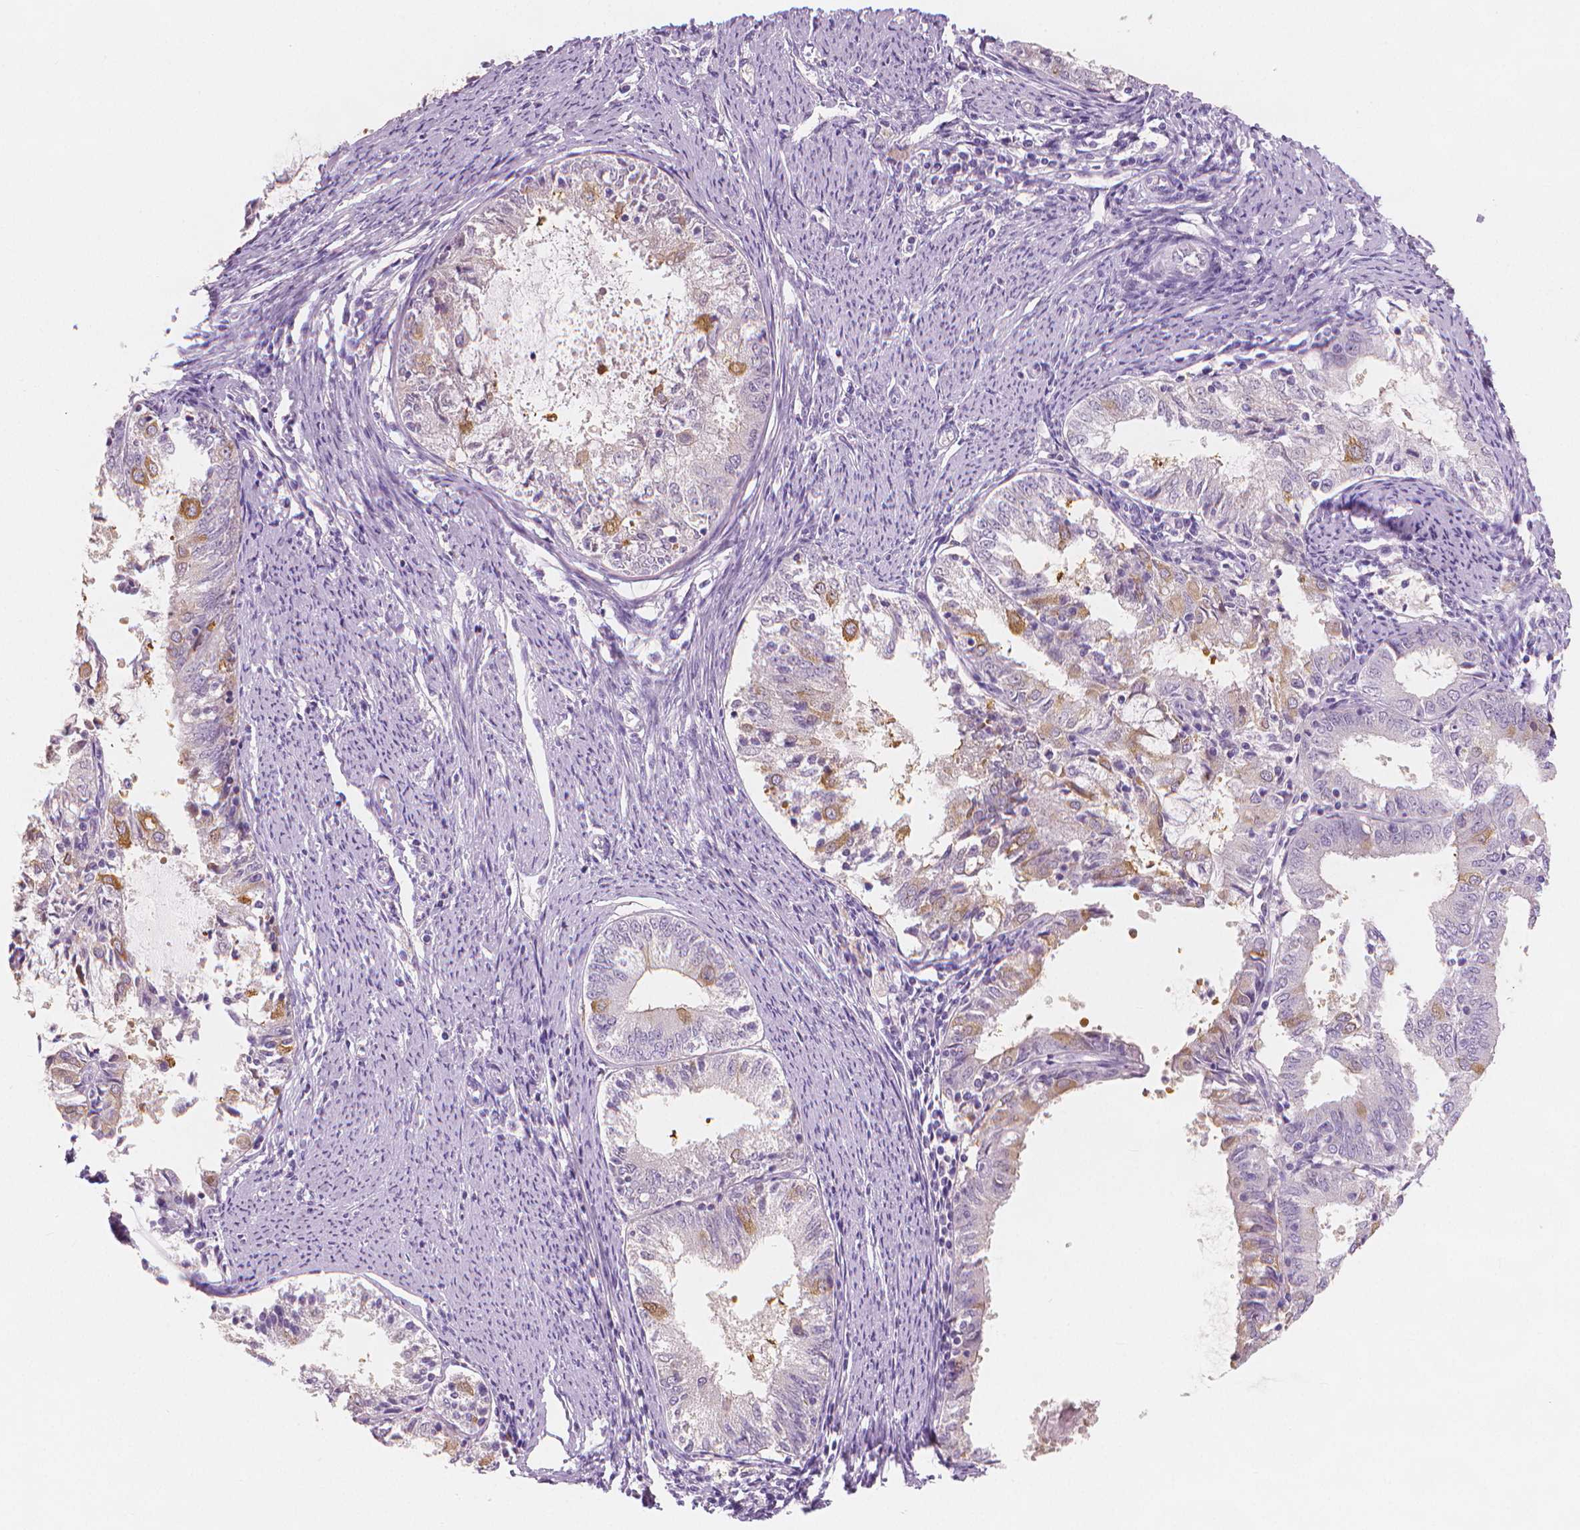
{"staining": {"intensity": "moderate", "quantity": "<25%", "location": "cytoplasmic/membranous"}, "tissue": "endometrial cancer", "cell_type": "Tumor cells", "image_type": "cancer", "snomed": [{"axis": "morphology", "description": "Adenocarcinoma, NOS"}, {"axis": "topography", "description": "Endometrium"}], "caption": "The micrograph displays a brown stain indicating the presence of a protein in the cytoplasmic/membranous of tumor cells in adenocarcinoma (endometrial).", "gene": "APOA4", "patient": {"sex": "female", "age": 57}}